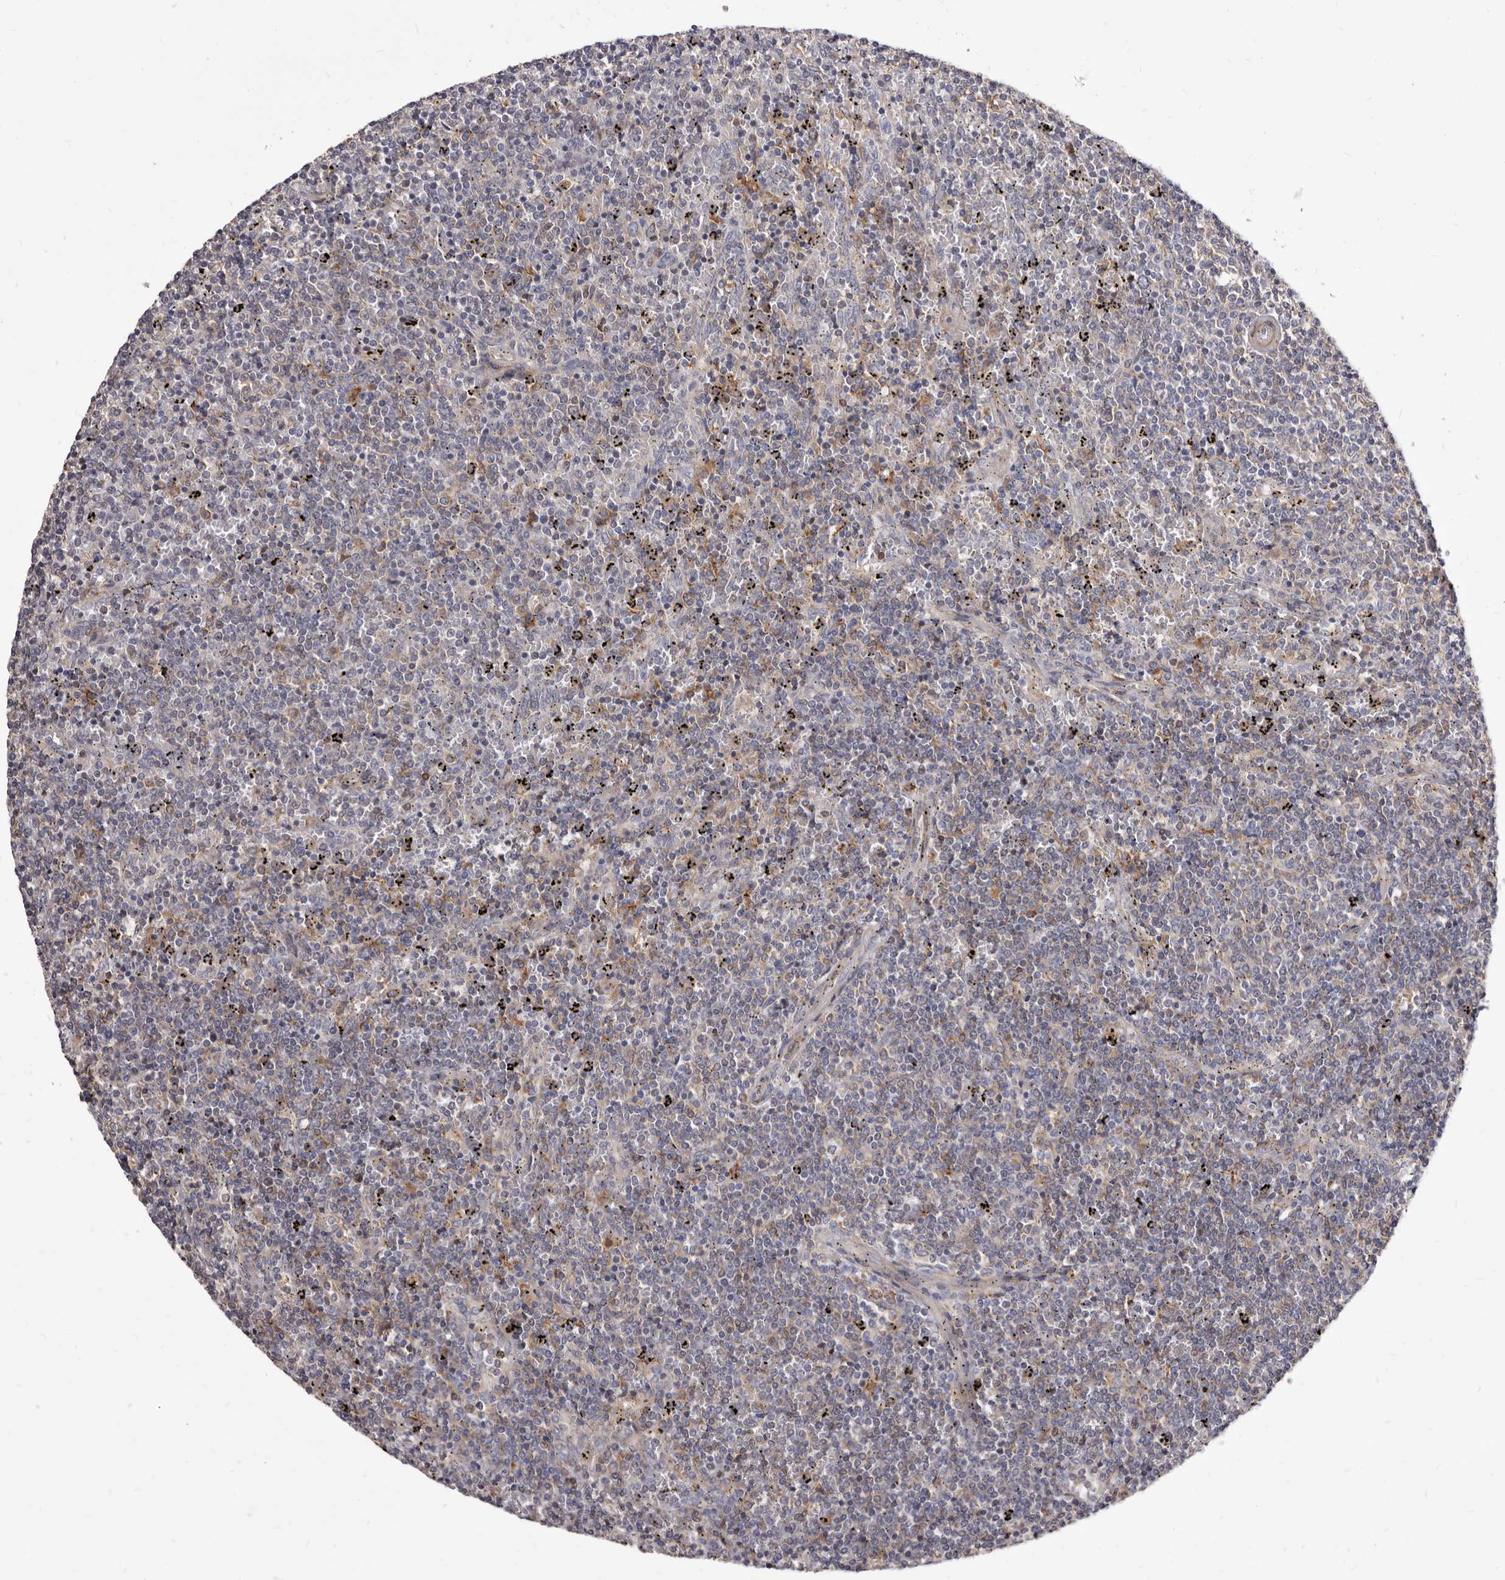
{"staining": {"intensity": "weak", "quantity": "<25%", "location": "cytoplasmic/membranous"}, "tissue": "lymphoma", "cell_type": "Tumor cells", "image_type": "cancer", "snomed": [{"axis": "morphology", "description": "Malignant lymphoma, non-Hodgkin's type, Low grade"}, {"axis": "topography", "description": "Spleen"}], "caption": "Tumor cells show no significant protein expression in lymphoma.", "gene": "NIBAN1", "patient": {"sex": "female", "age": 50}}